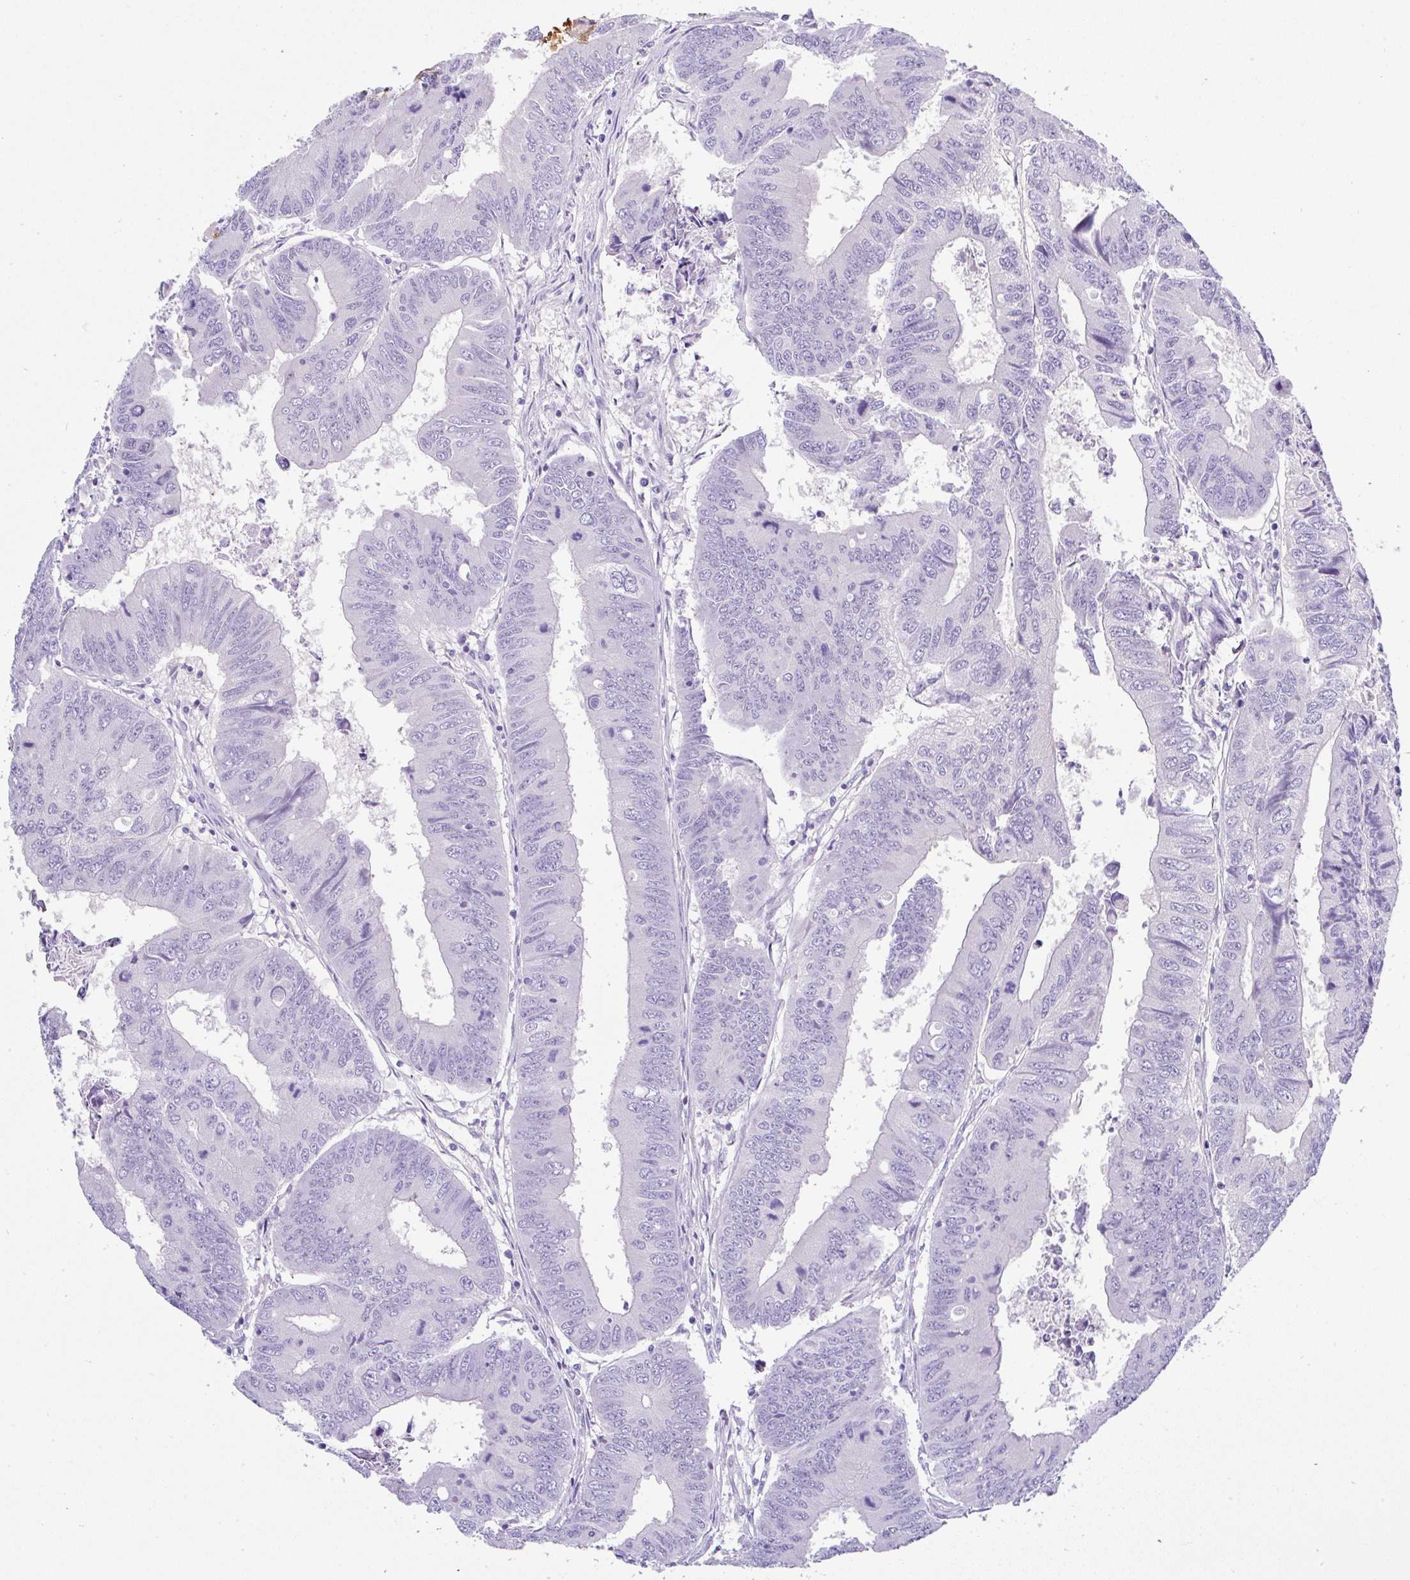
{"staining": {"intensity": "negative", "quantity": "none", "location": "none"}, "tissue": "colorectal cancer", "cell_type": "Tumor cells", "image_type": "cancer", "snomed": [{"axis": "morphology", "description": "Adenocarcinoma, NOS"}, {"axis": "topography", "description": "Colon"}], "caption": "High magnification brightfield microscopy of colorectal cancer stained with DAB (3,3'-diaminobenzidine) (brown) and counterstained with hematoxylin (blue): tumor cells show no significant staining.", "gene": "SERPINE3", "patient": {"sex": "male", "age": 53}}